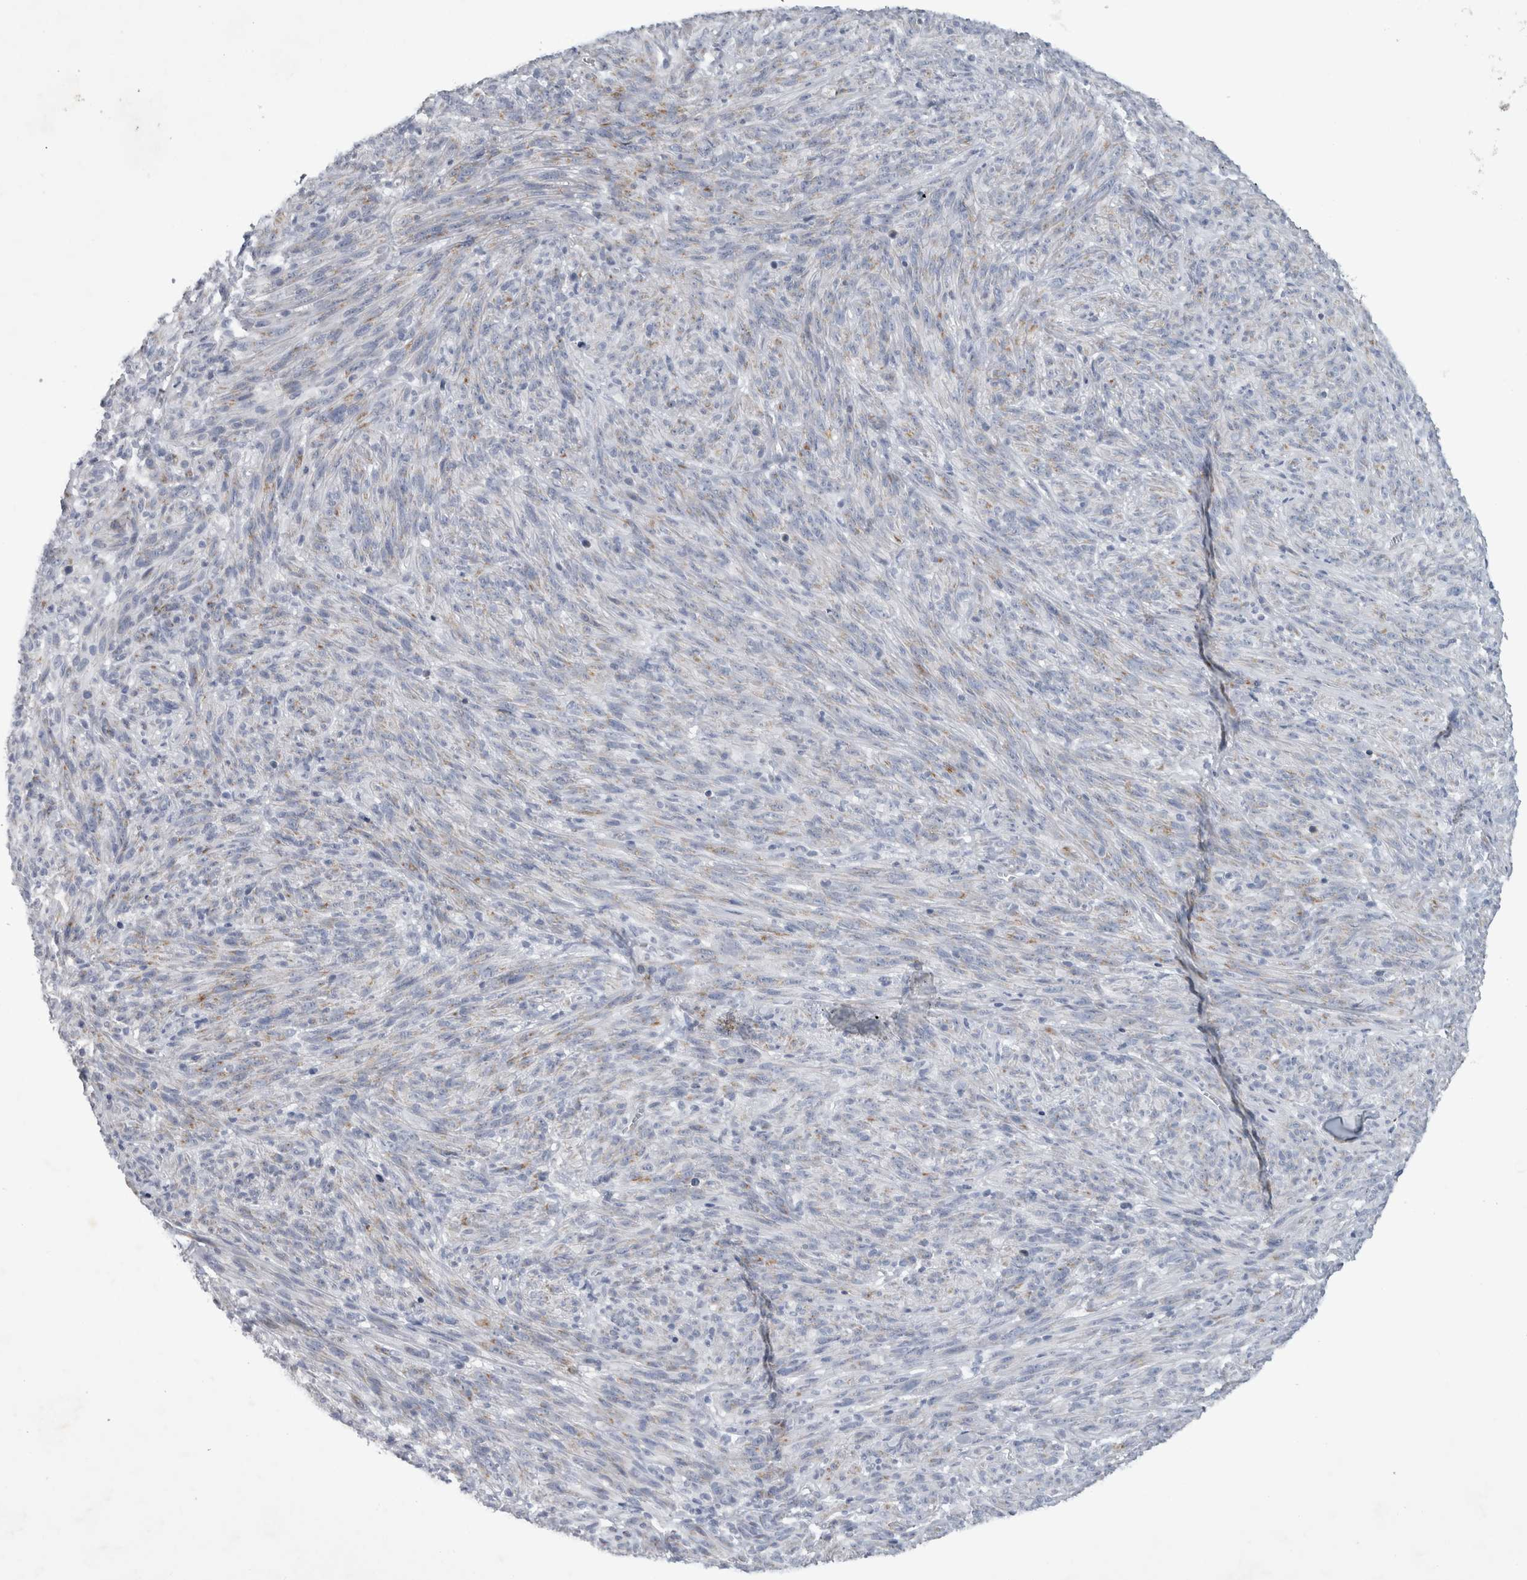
{"staining": {"intensity": "negative", "quantity": "none", "location": "none"}, "tissue": "melanoma", "cell_type": "Tumor cells", "image_type": "cancer", "snomed": [{"axis": "morphology", "description": "Malignant melanoma, NOS"}, {"axis": "topography", "description": "Skin of head"}], "caption": "Human malignant melanoma stained for a protein using IHC displays no staining in tumor cells.", "gene": "FXYD7", "patient": {"sex": "male", "age": 96}}